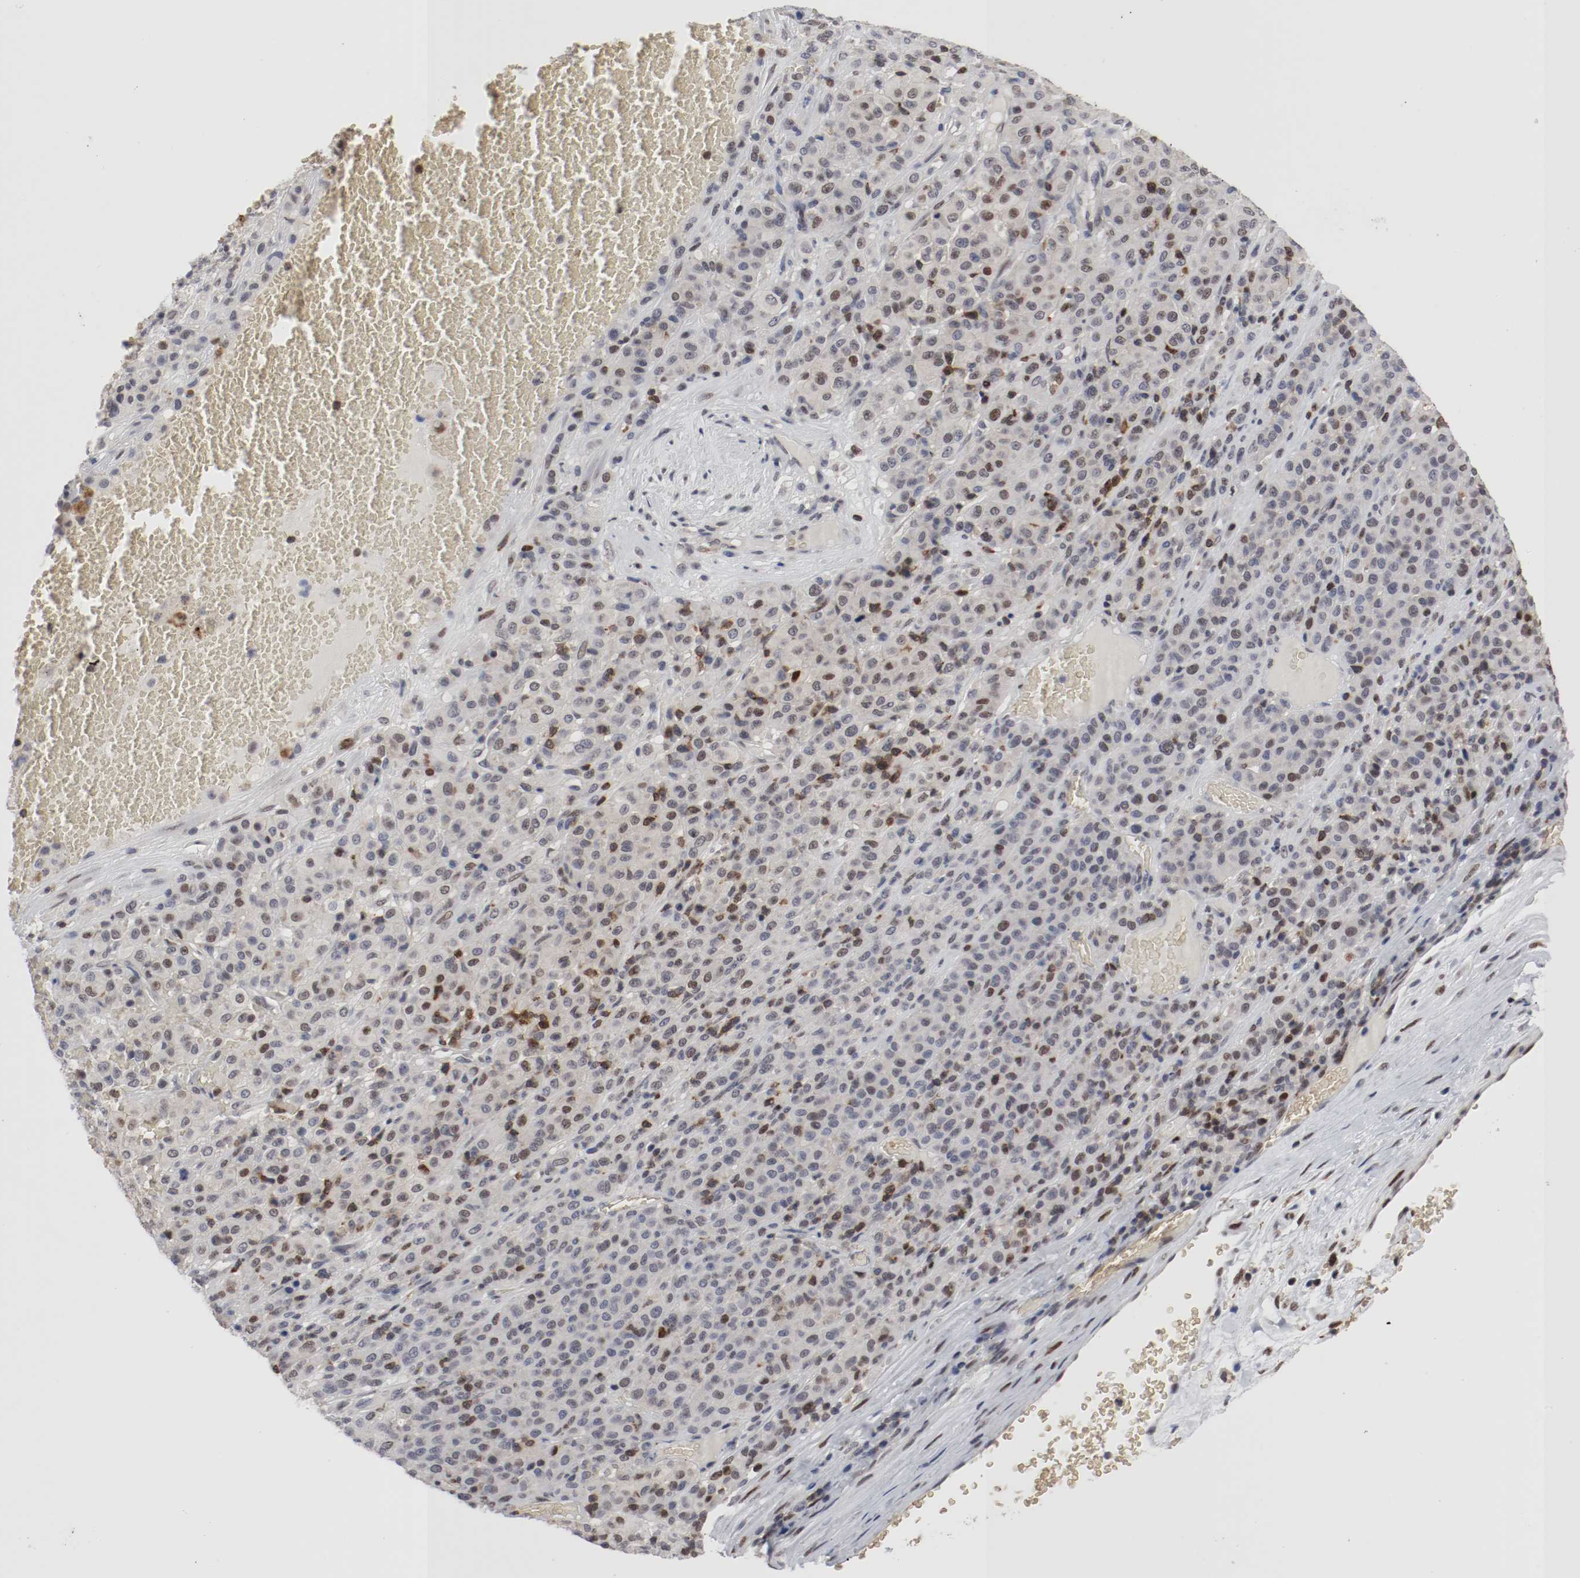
{"staining": {"intensity": "strong", "quantity": "<25%", "location": "nuclear"}, "tissue": "melanoma", "cell_type": "Tumor cells", "image_type": "cancer", "snomed": [{"axis": "morphology", "description": "Malignant melanoma, Metastatic site"}, {"axis": "topography", "description": "Pancreas"}], "caption": "Strong nuclear positivity for a protein is identified in about <25% of tumor cells of malignant melanoma (metastatic site) using immunohistochemistry.", "gene": "JUND", "patient": {"sex": "female", "age": 30}}